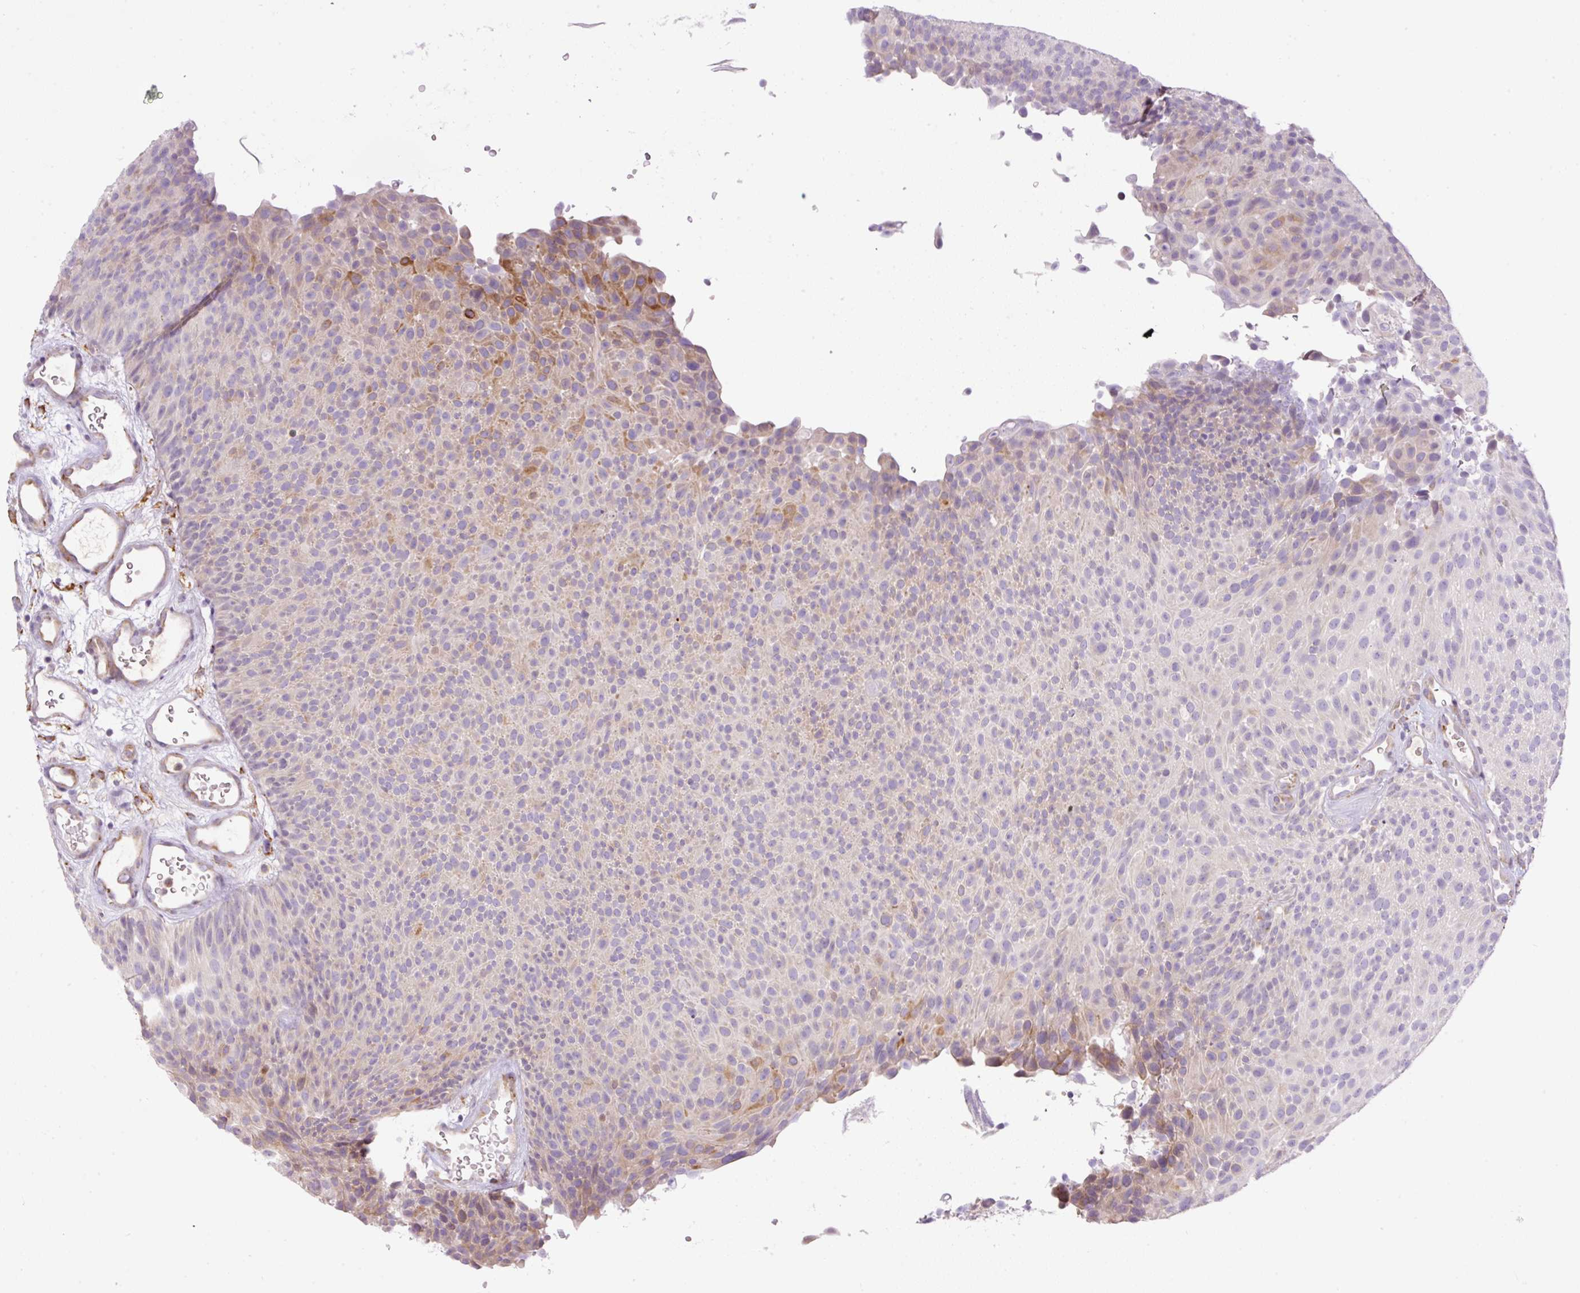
{"staining": {"intensity": "moderate", "quantity": "<25%", "location": "cytoplasmic/membranous"}, "tissue": "urothelial cancer", "cell_type": "Tumor cells", "image_type": "cancer", "snomed": [{"axis": "morphology", "description": "Urothelial carcinoma, Low grade"}, {"axis": "topography", "description": "Urinary bladder"}], "caption": "The image displays a brown stain indicating the presence of a protein in the cytoplasmic/membranous of tumor cells in urothelial carcinoma (low-grade).", "gene": "POFUT1", "patient": {"sex": "male", "age": 78}}